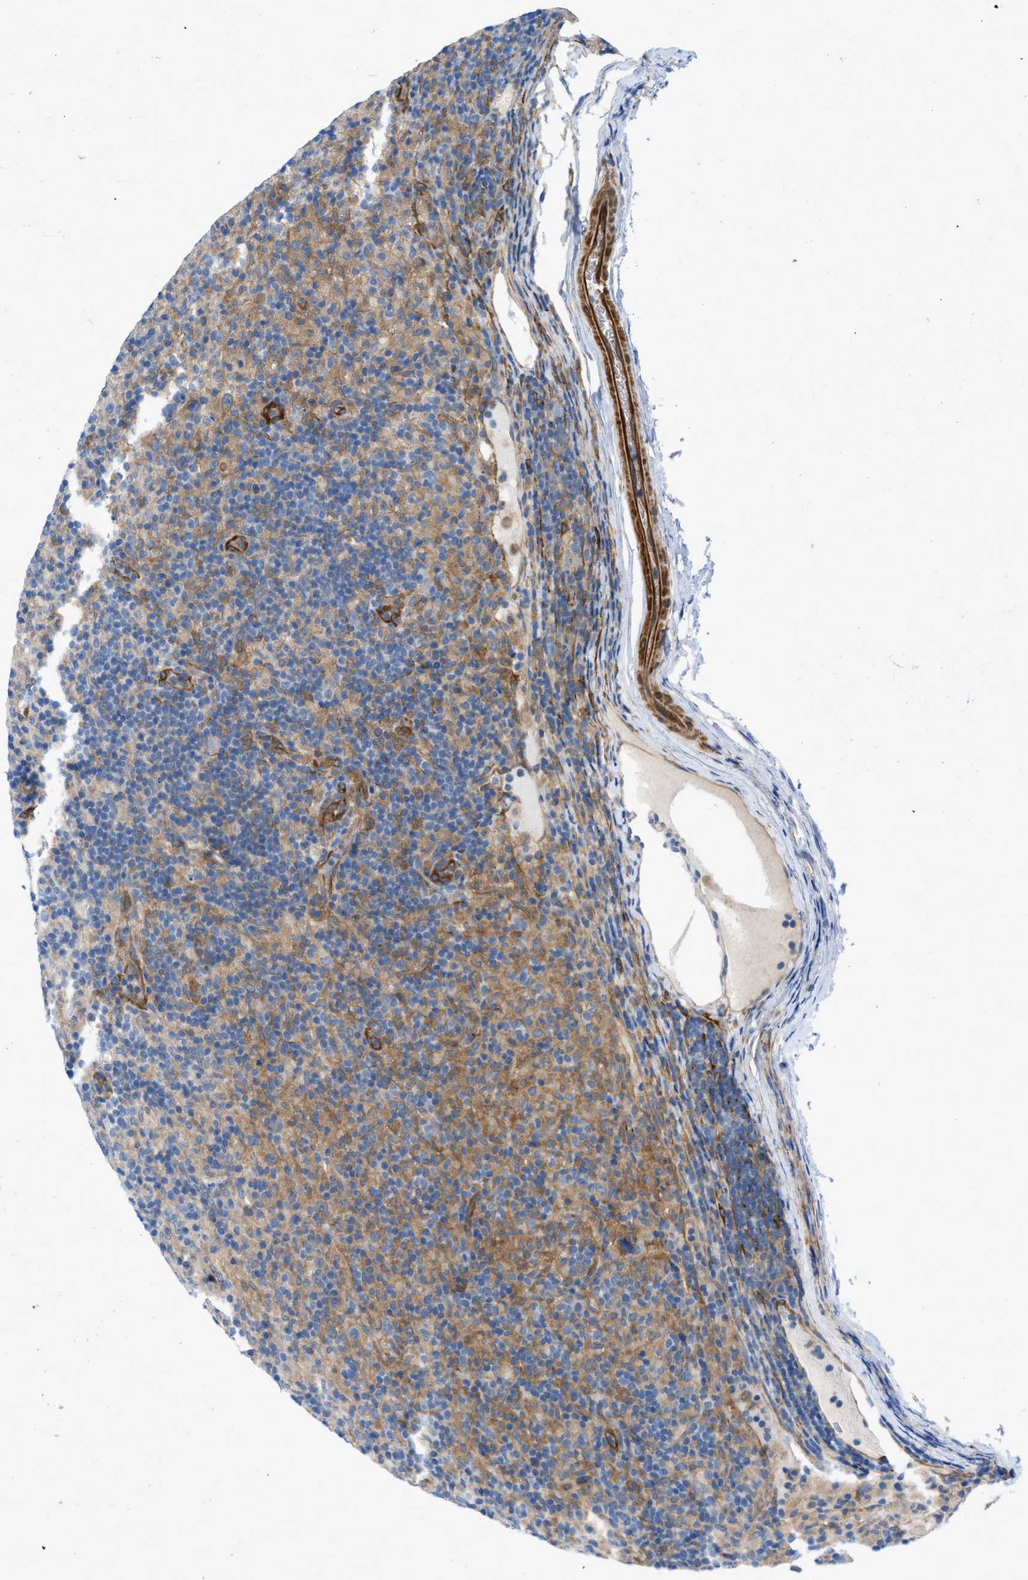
{"staining": {"intensity": "weak", "quantity": ">75%", "location": "cytoplasmic/membranous"}, "tissue": "lymphoma", "cell_type": "Tumor cells", "image_type": "cancer", "snomed": [{"axis": "morphology", "description": "Hodgkin's disease, NOS"}, {"axis": "topography", "description": "Lymph node"}], "caption": "A photomicrograph of human lymphoma stained for a protein reveals weak cytoplasmic/membranous brown staining in tumor cells. (IHC, brightfield microscopy, high magnification).", "gene": "PDLIM5", "patient": {"sex": "male", "age": 70}}